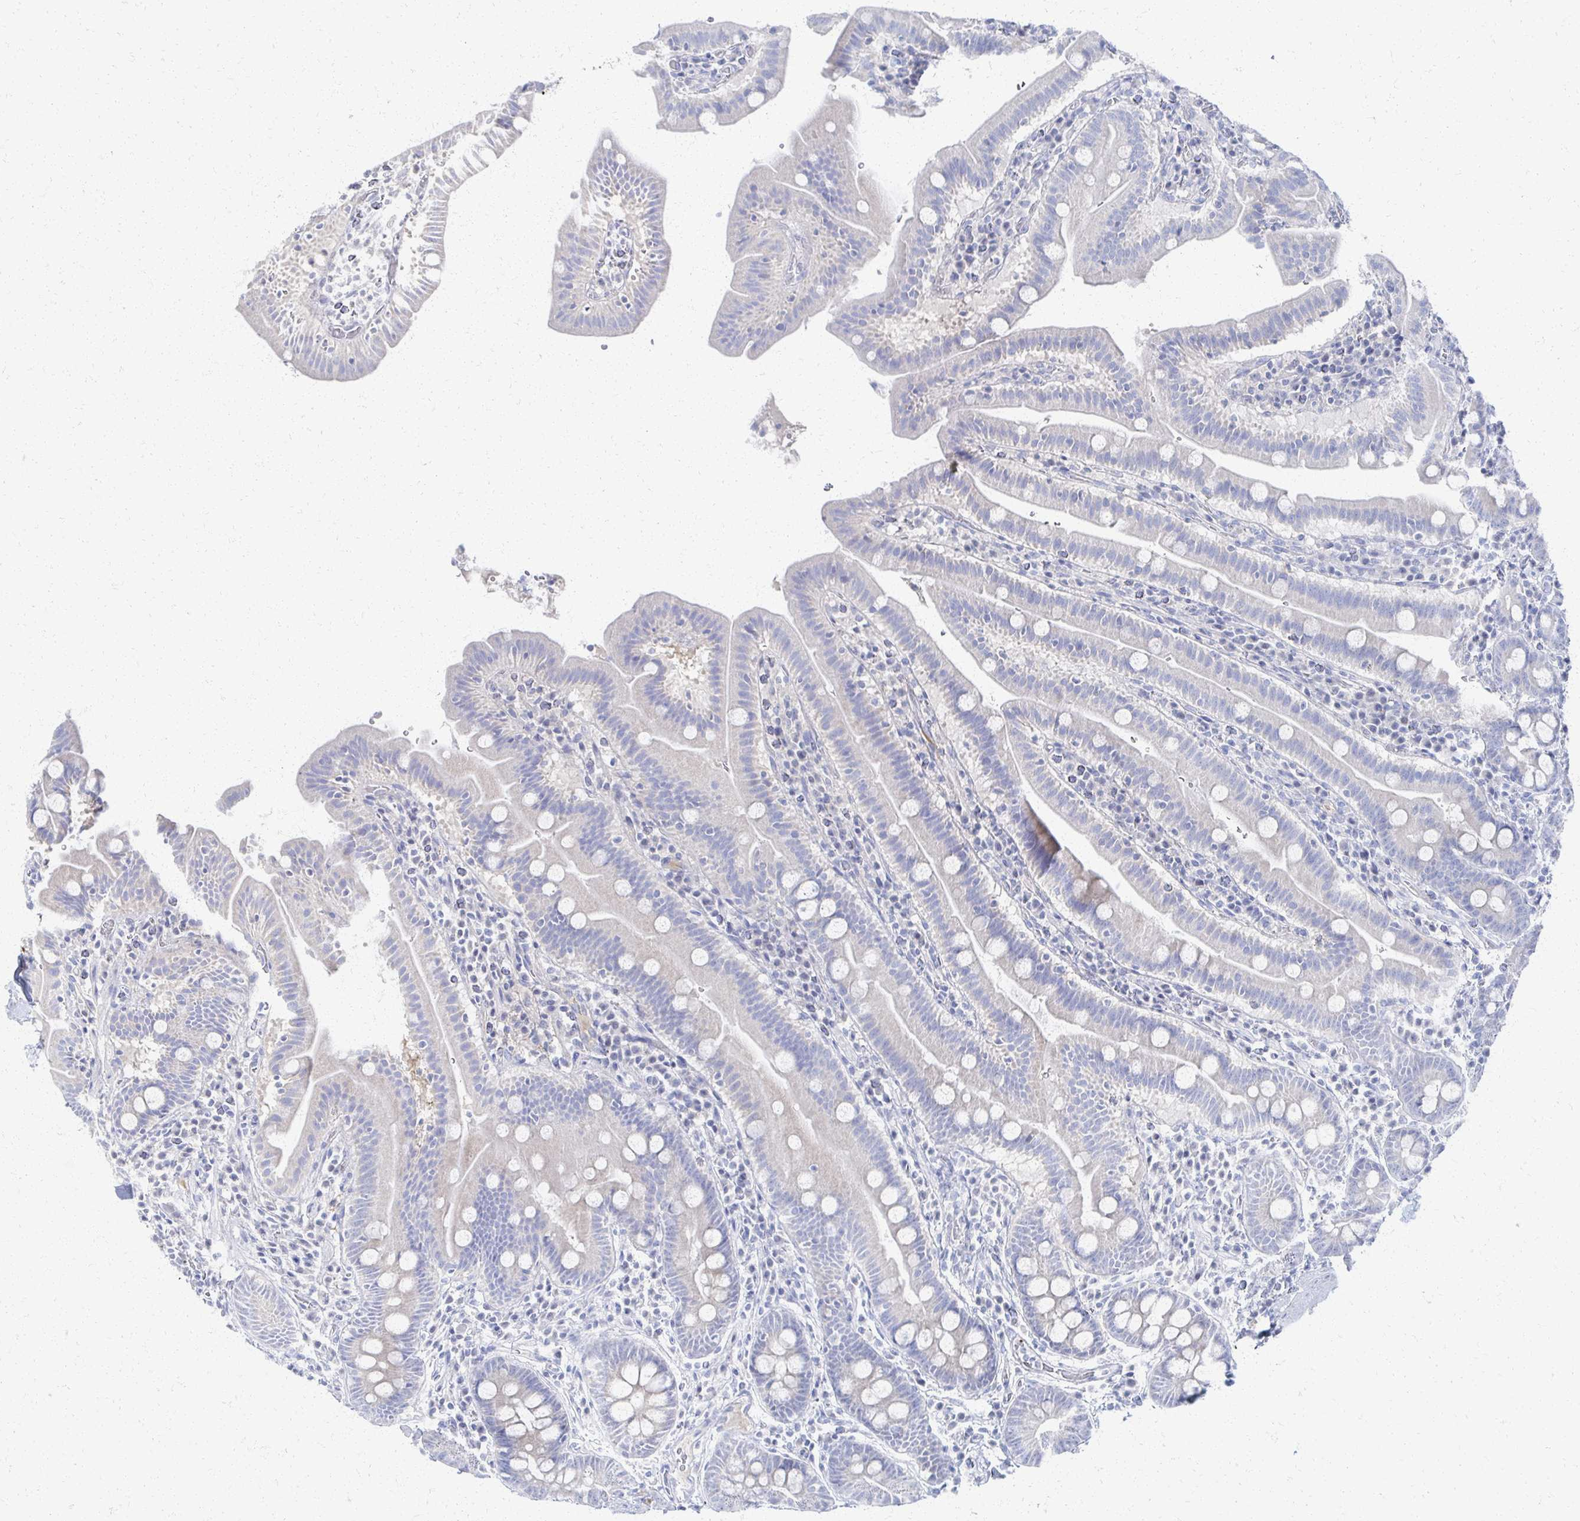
{"staining": {"intensity": "negative", "quantity": "none", "location": "none"}, "tissue": "small intestine", "cell_type": "Glandular cells", "image_type": "normal", "snomed": [{"axis": "morphology", "description": "Normal tissue, NOS"}, {"axis": "topography", "description": "Small intestine"}], "caption": "This is a micrograph of immunohistochemistry (IHC) staining of benign small intestine, which shows no staining in glandular cells.", "gene": "PRR20A", "patient": {"sex": "male", "age": 26}}